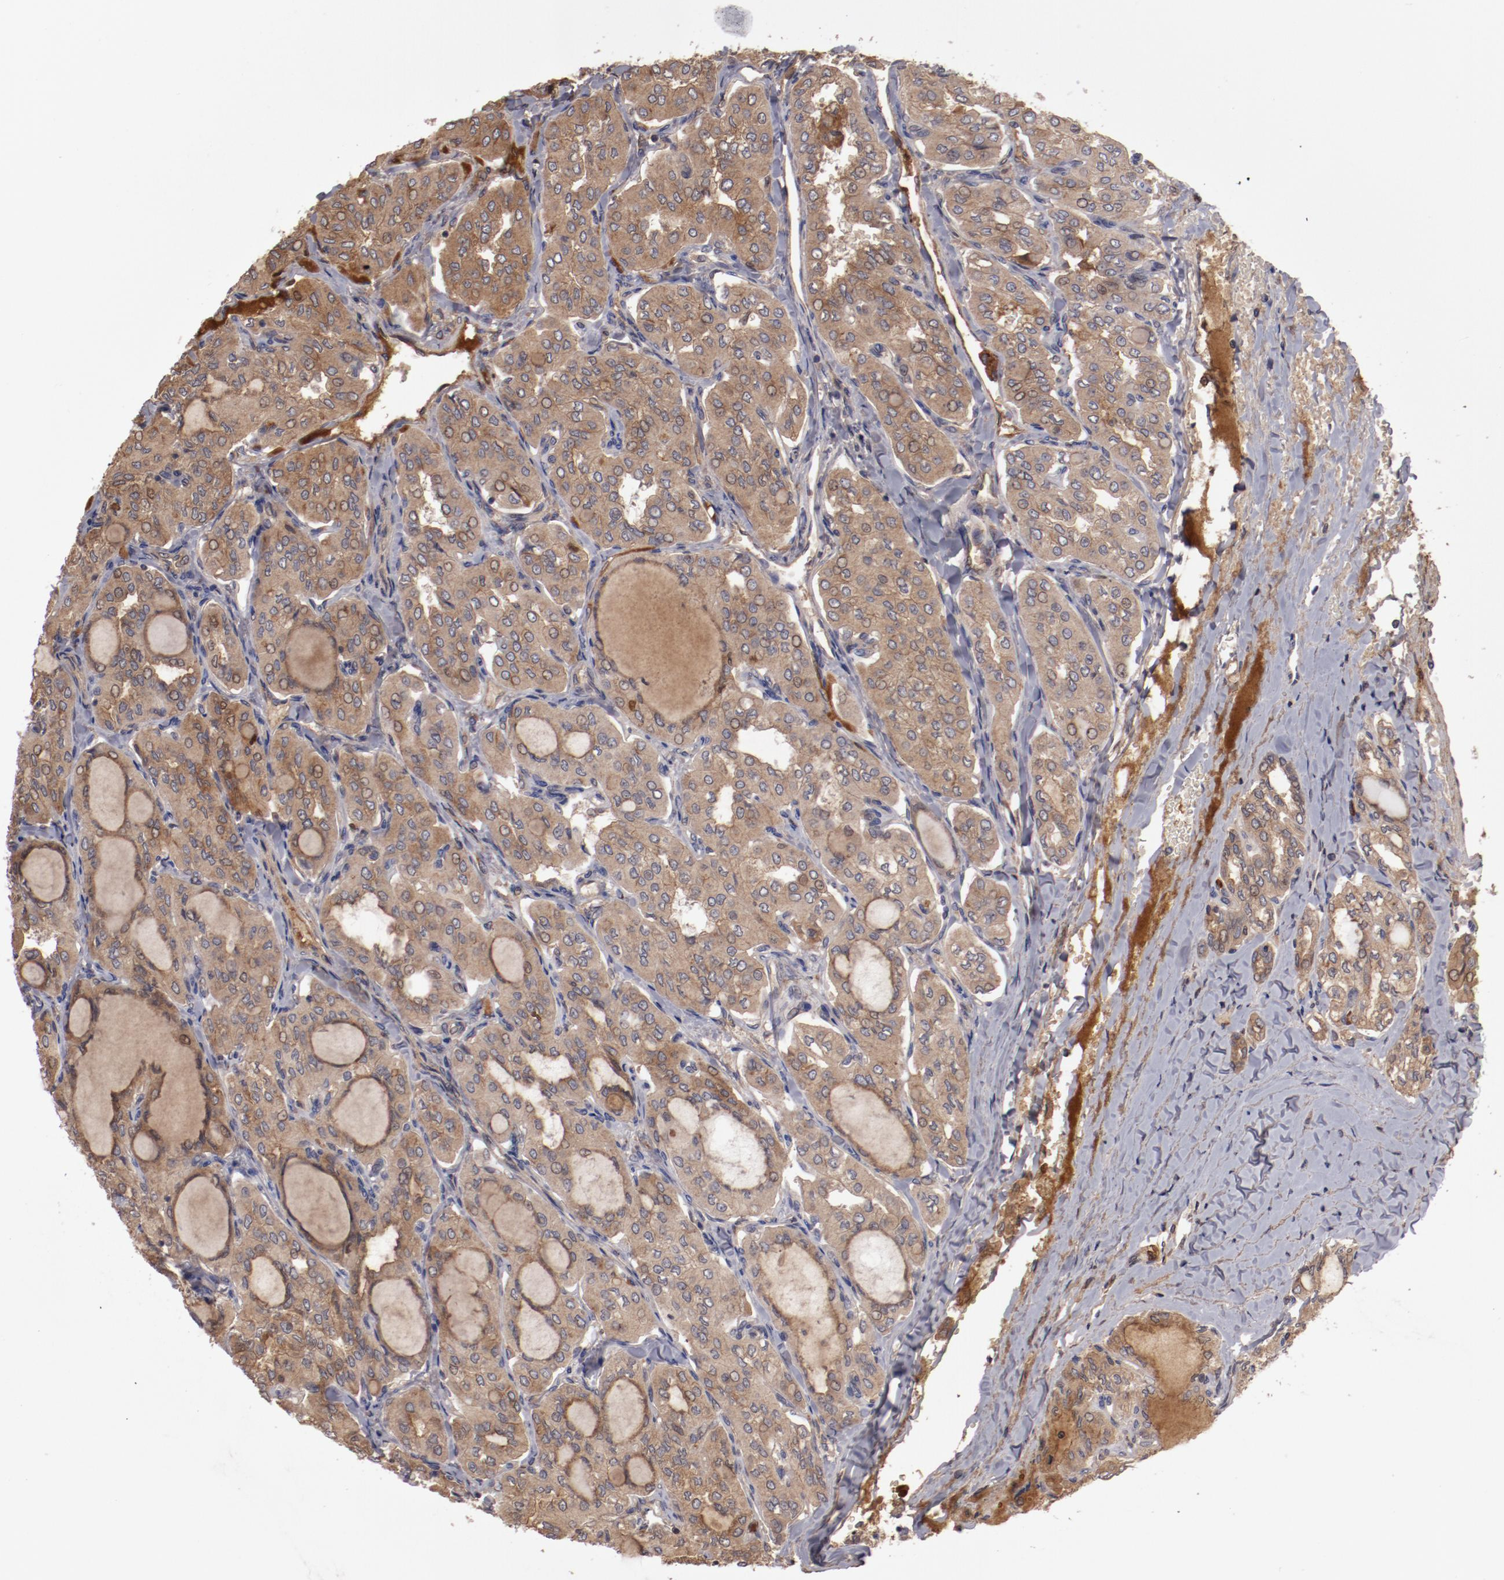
{"staining": {"intensity": "weak", "quantity": ">75%", "location": "cytoplasmic/membranous"}, "tissue": "thyroid cancer", "cell_type": "Tumor cells", "image_type": "cancer", "snomed": [{"axis": "morphology", "description": "Papillary adenocarcinoma, NOS"}, {"axis": "topography", "description": "Thyroid gland"}], "caption": "Protein staining shows weak cytoplasmic/membranous expression in about >75% of tumor cells in thyroid papillary adenocarcinoma.", "gene": "SERPINA7", "patient": {"sex": "male", "age": 20}}